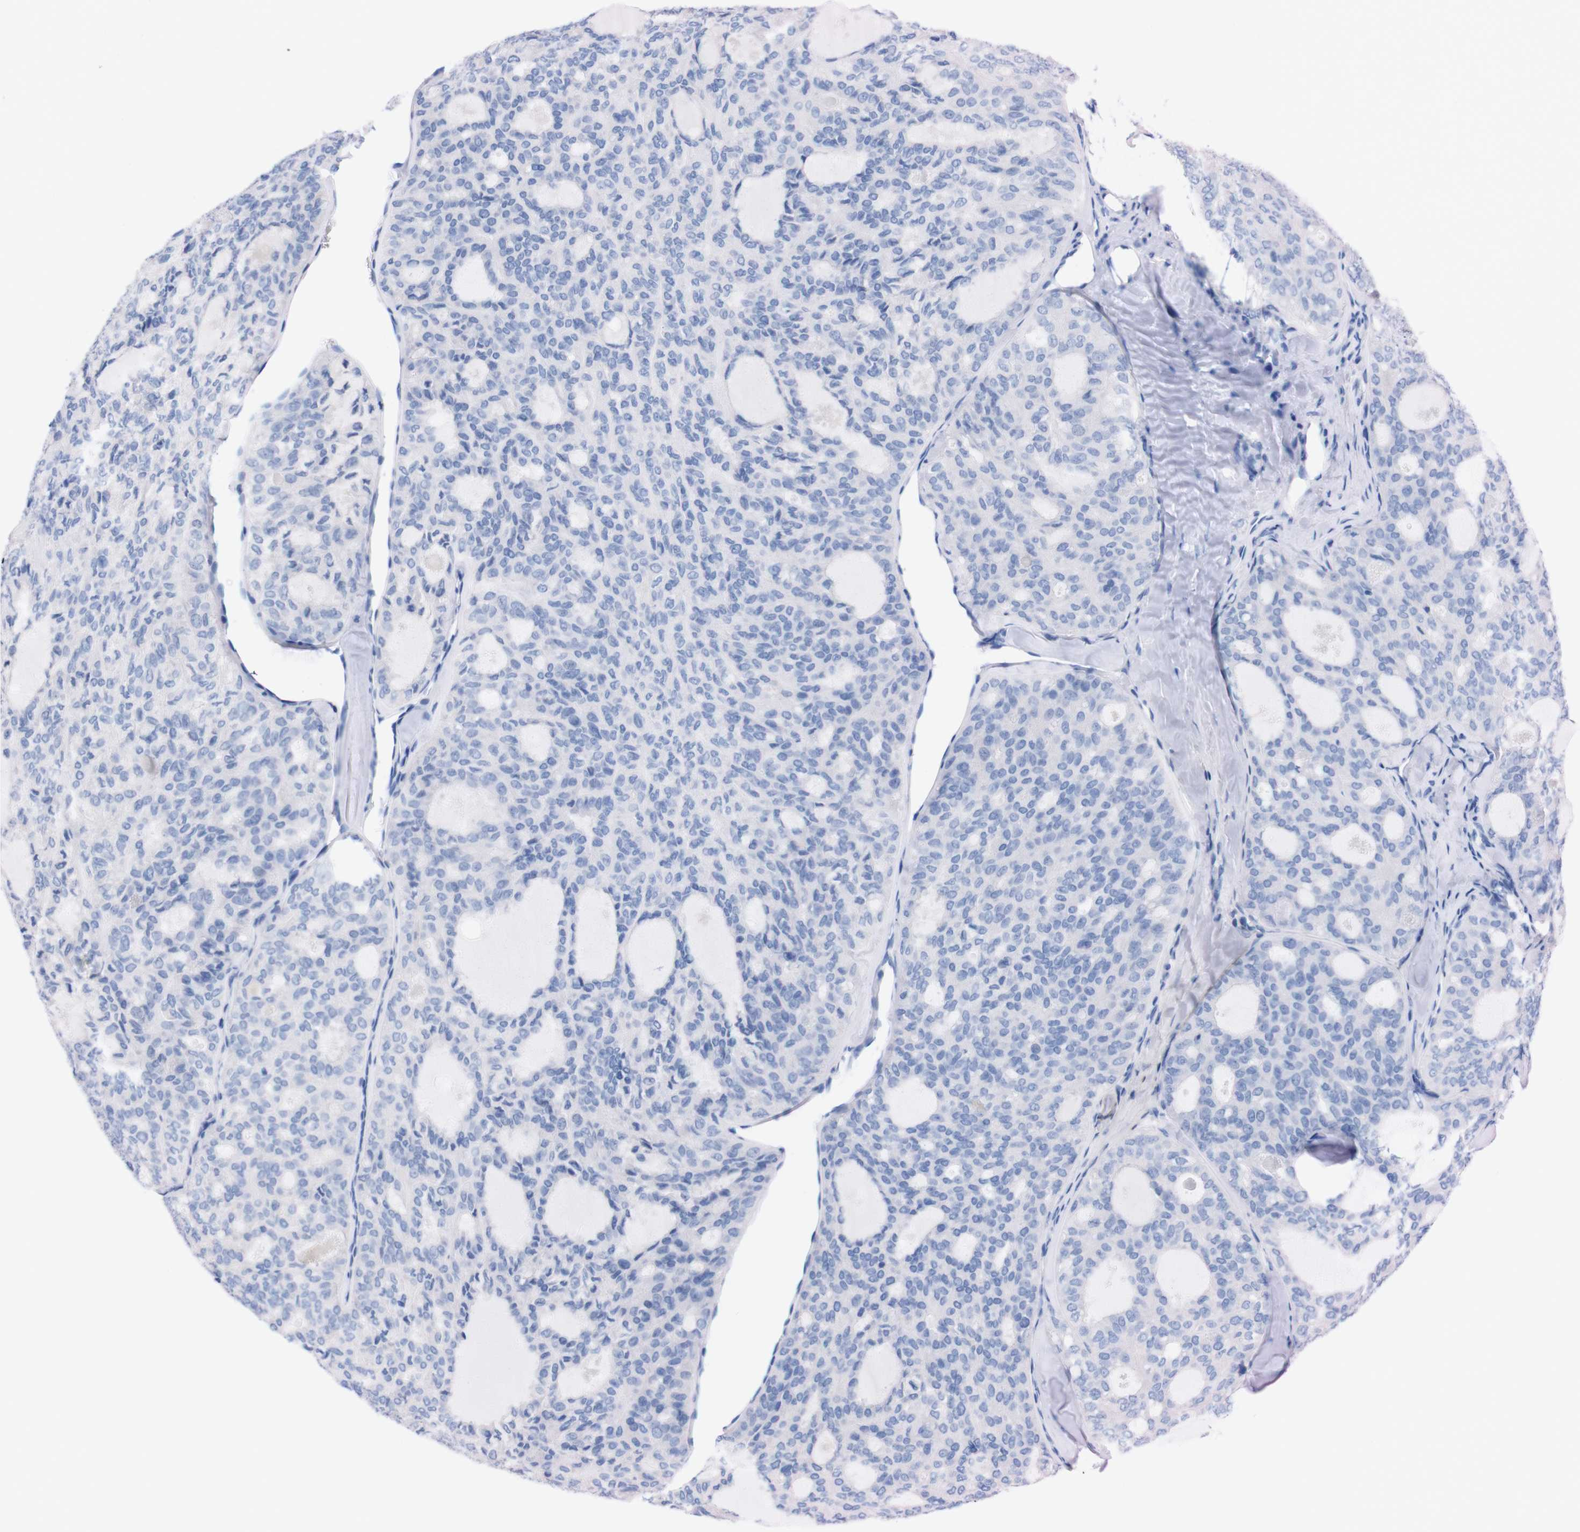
{"staining": {"intensity": "negative", "quantity": "none", "location": "none"}, "tissue": "thyroid cancer", "cell_type": "Tumor cells", "image_type": "cancer", "snomed": [{"axis": "morphology", "description": "Follicular adenoma carcinoma, NOS"}, {"axis": "topography", "description": "Thyroid gland"}], "caption": "The immunohistochemistry (IHC) micrograph has no significant positivity in tumor cells of follicular adenoma carcinoma (thyroid) tissue.", "gene": "TMEM243", "patient": {"sex": "male", "age": 75}}